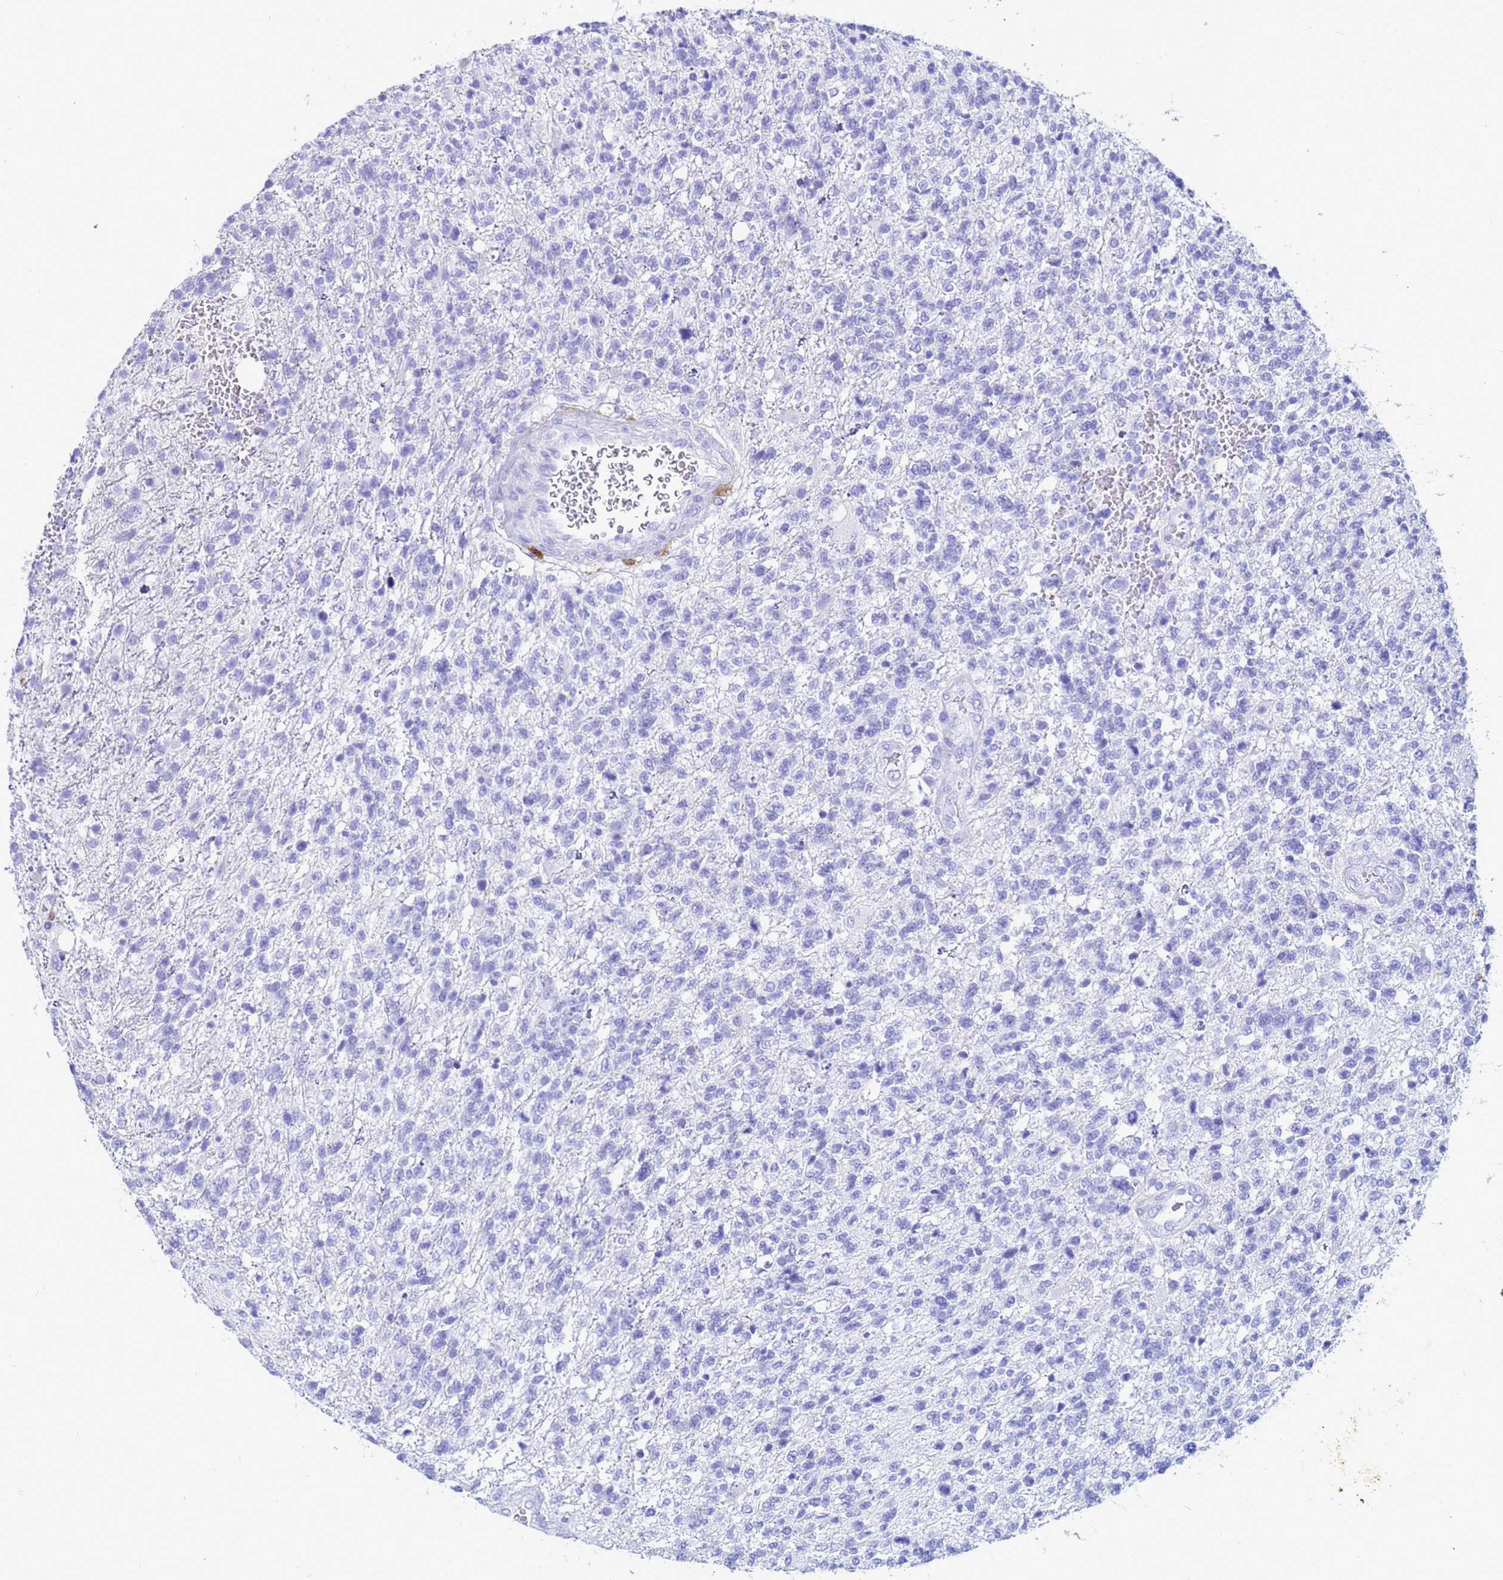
{"staining": {"intensity": "negative", "quantity": "none", "location": "none"}, "tissue": "glioma", "cell_type": "Tumor cells", "image_type": "cancer", "snomed": [{"axis": "morphology", "description": "Glioma, malignant, High grade"}, {"axis": "topography", "description": "Brain"}], "caption": "Immunohistochemistry of malignant glioma (high-grade) demonstrates no staining in tumor cells. (Stains: DAB immunohistochemistry with hematoxylin counter stain, Microscopy: brightfield microscopy at high magnification).", "gene": "AKR1C2", "patient": {"sex": "male", "age": 56}}